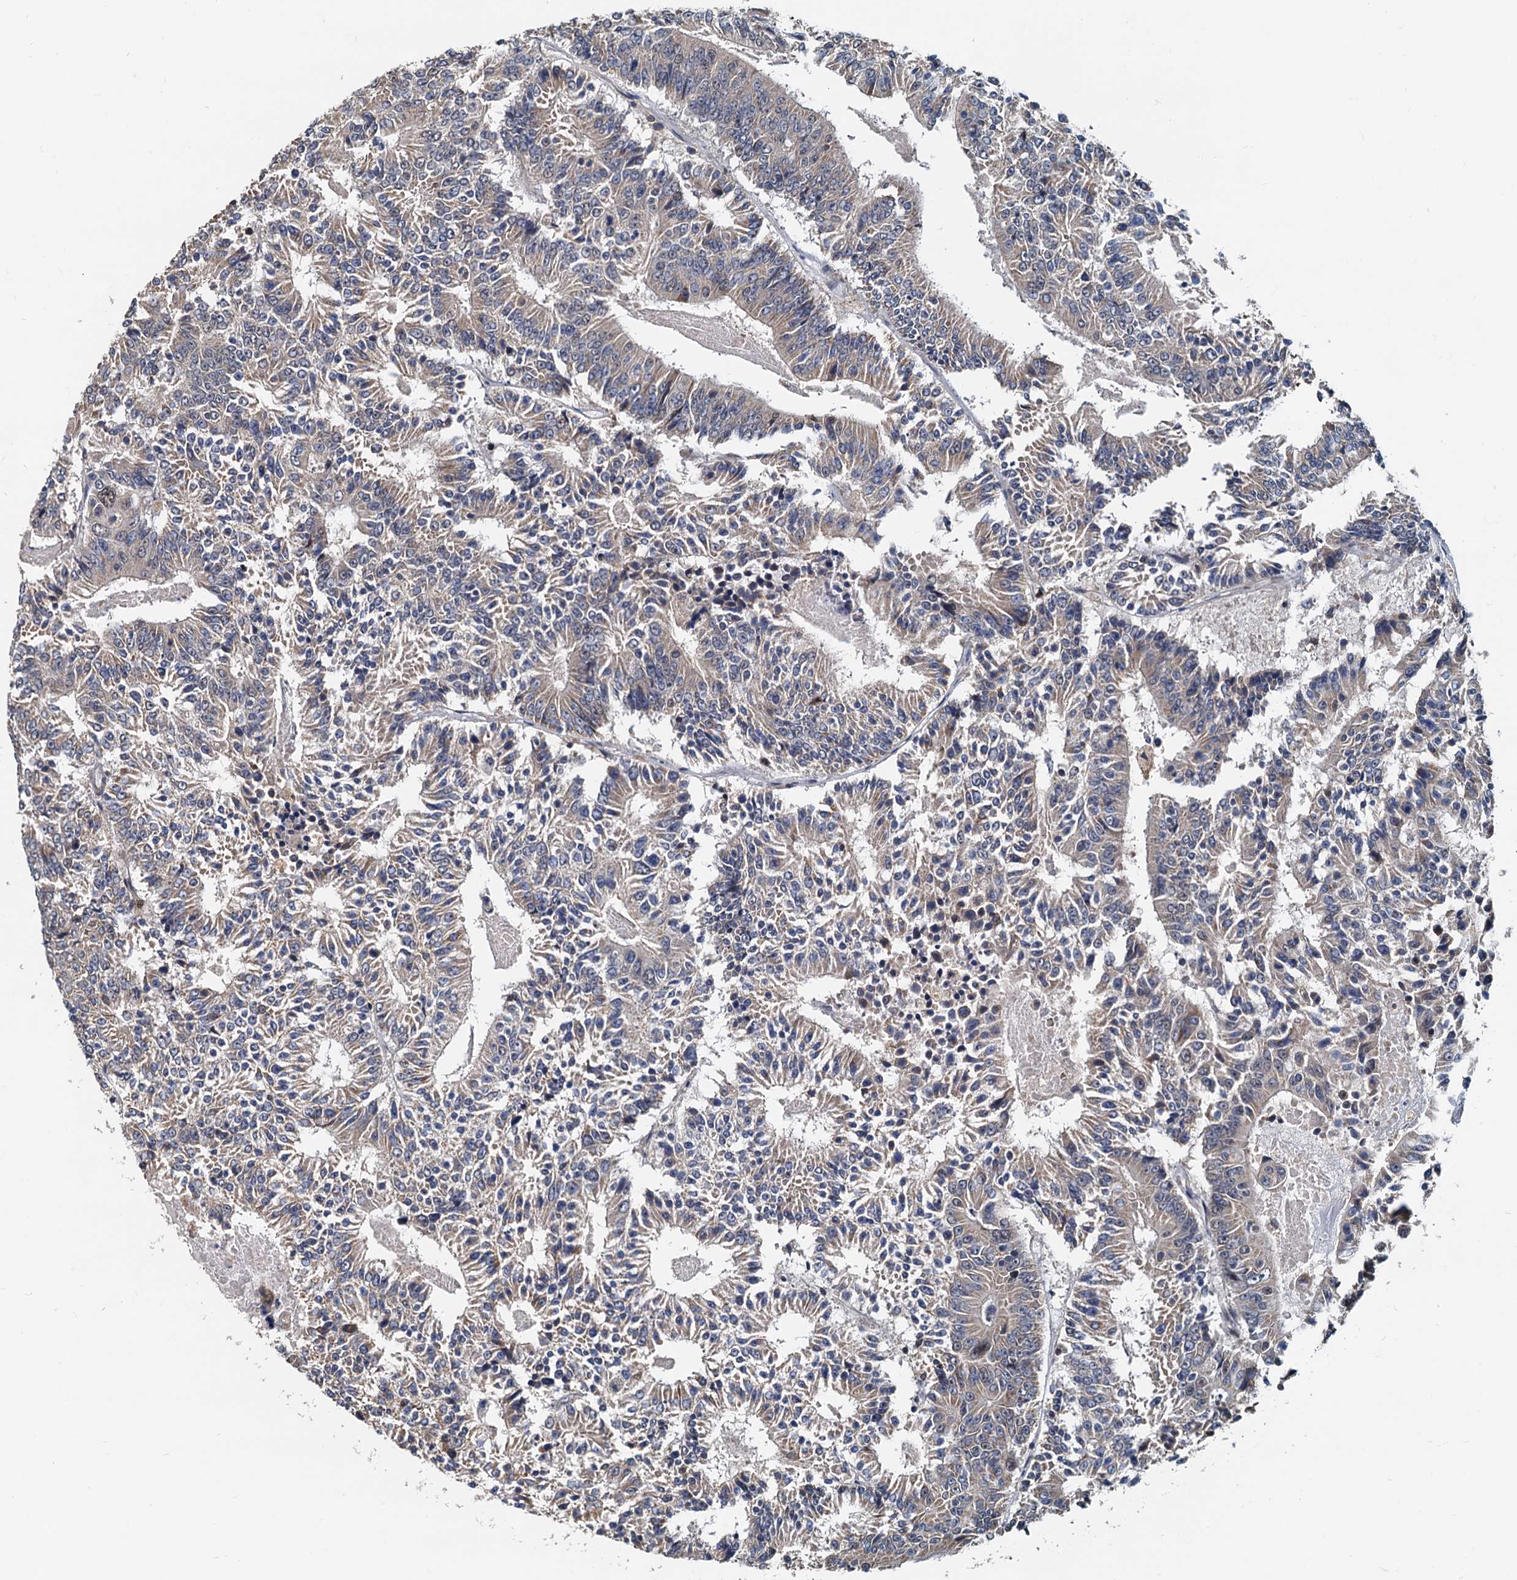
{"staining": {"intensity": "weak", "quantity": "25%-75%", "location": "cytoplasmic/membranous"}, "tissue": "colorectal cancer", "cell_type": "Tumor cells", "image_type": "cancer", "snomed": [{"axis": "morphology", "description": "Adenocarcinoma, NOS"}, {"axis": "topography", "description": "Colon"}], "caption": "The image displays staining of adenocarcinoma (colorectal), revealing weak cytoplasmic/membranous protein positivity (brown color) within tumor cells.", "gene": "MCMBP", "patient": {"sex": "male", "age": 83}}